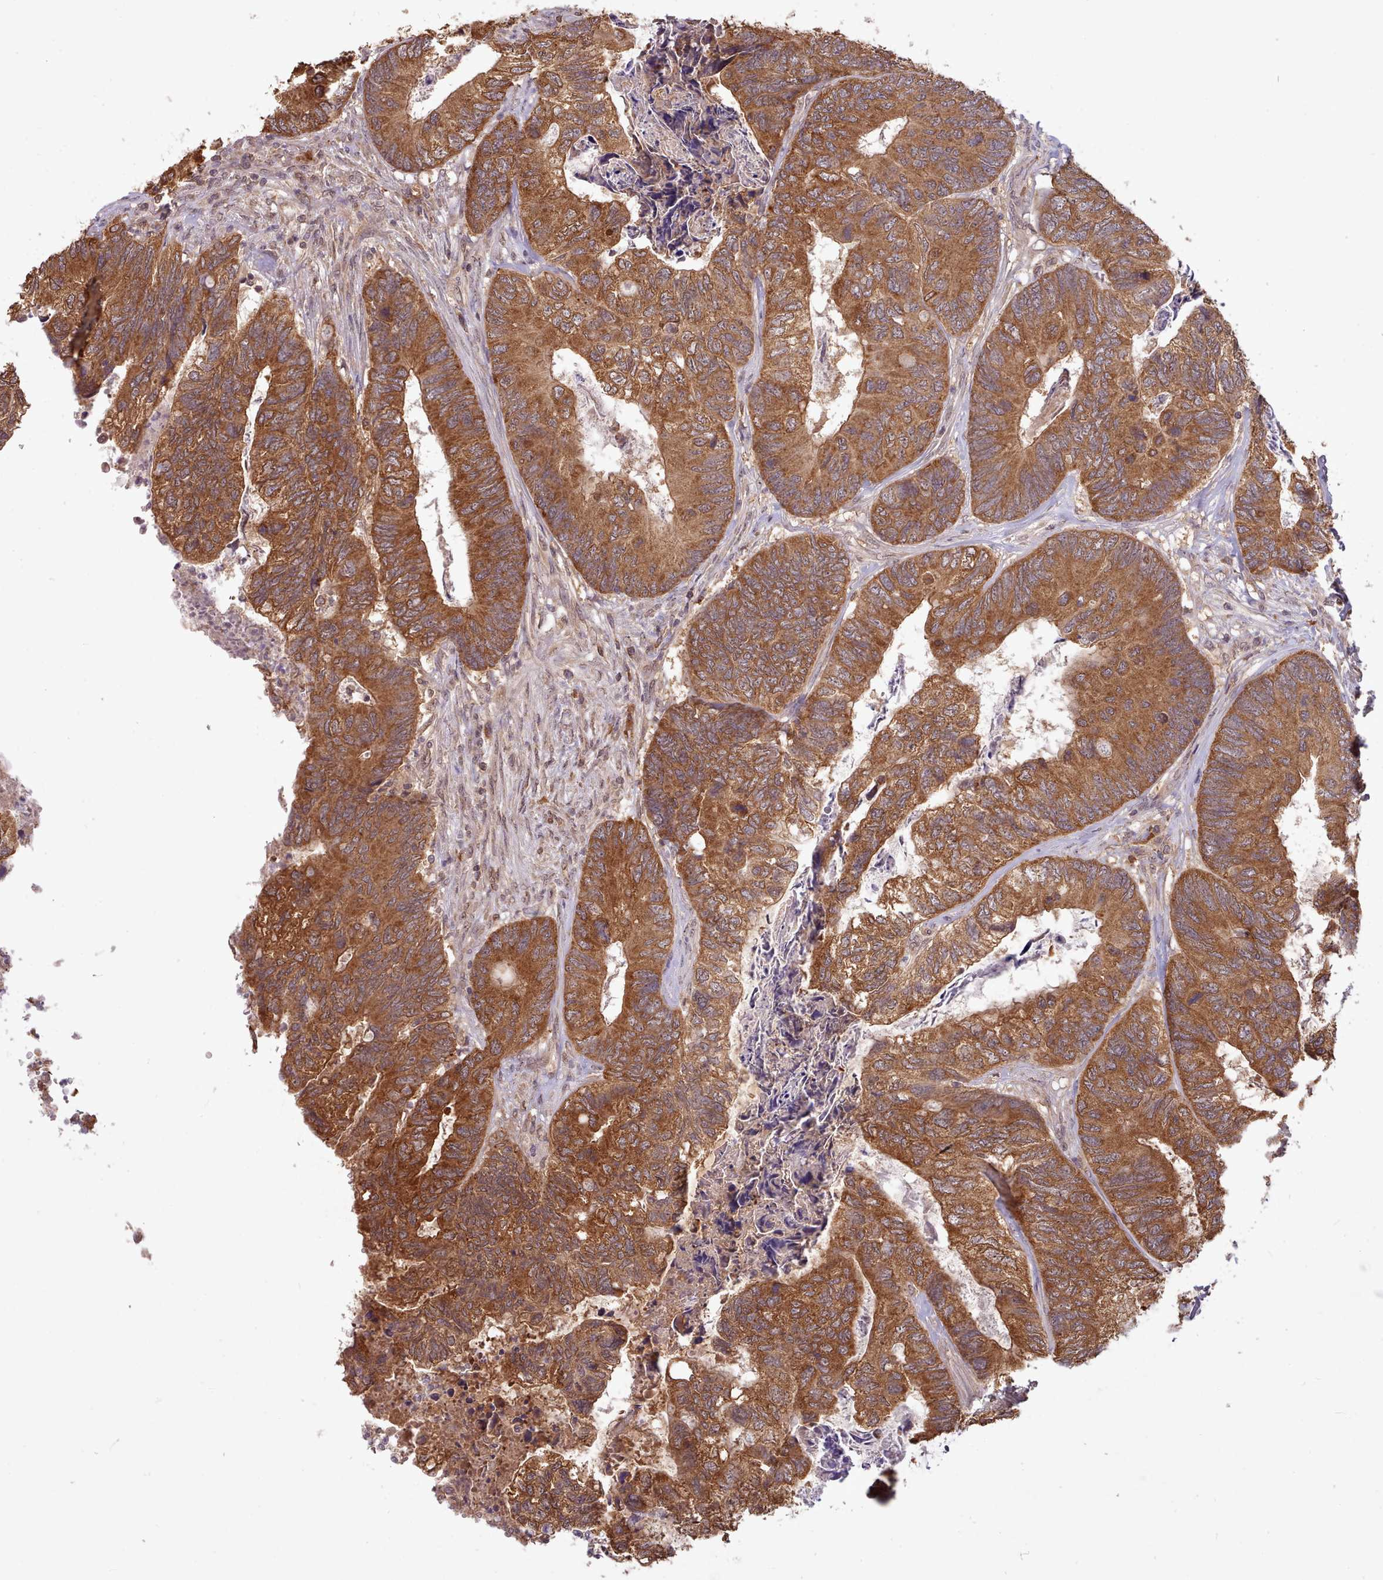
{"staining": {"intensity": "strong", "quantity": ">75%", "location": "cytoplasmic/membranous"}, "tissue": "colorectal cancer", "cell_type": "Tumor cells", "image_type": "cancer", "snomed": [{"axis": "morphology", "description": "Adenocarcinoma, NOS"}, {"axis": "topography", "description": "Colon"}], "caption": "Adenocarcinoma (colorectal) stained for a protein (brown) demonstrates strong cytoplasmic/membranous positive expression in about >75% of tumor cells.", "gene": "PIP4P1", "patient": {"sex": "female", "age": 67}}